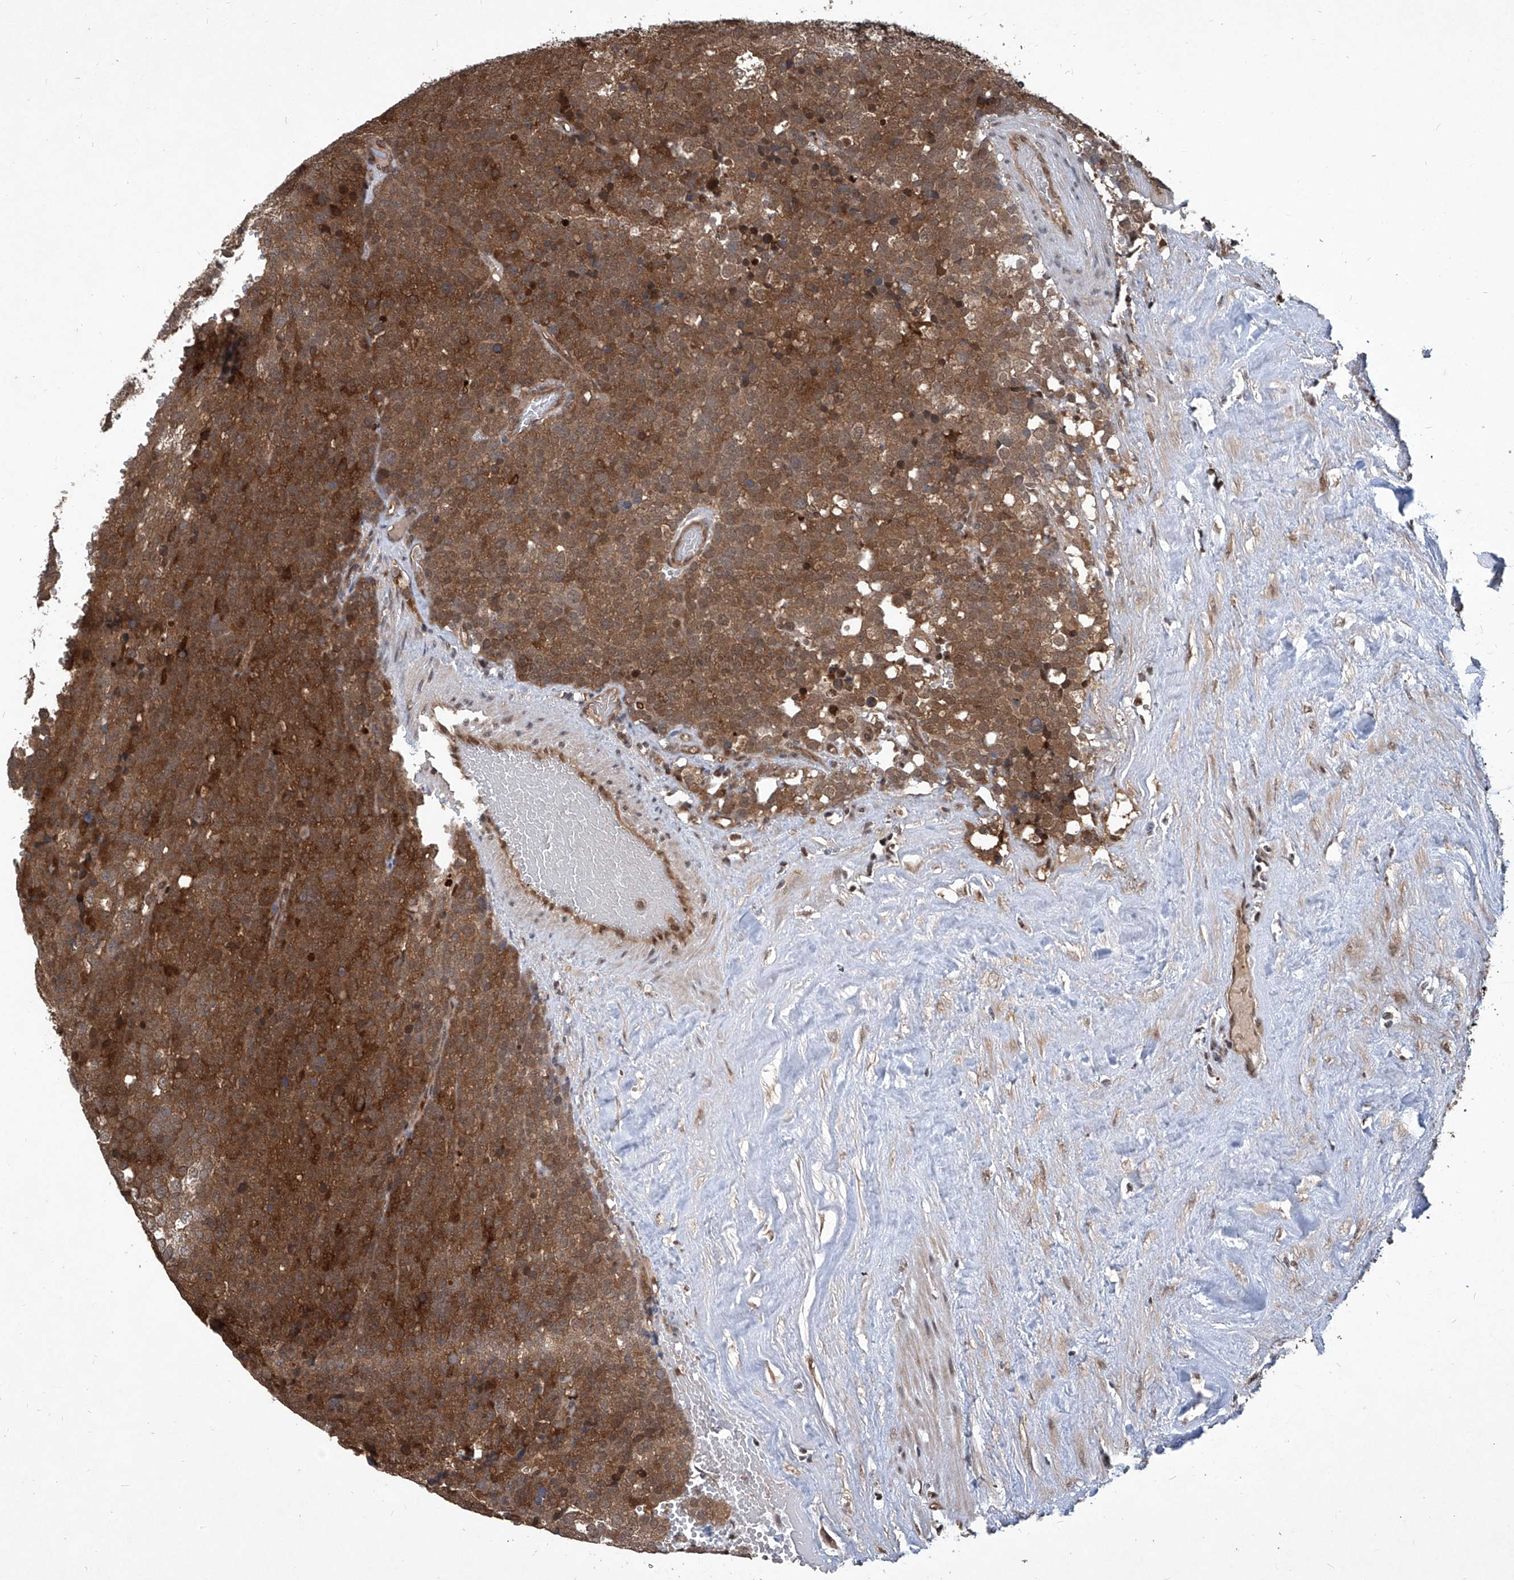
{"staining": {"intensity": "moderate", "quantity": ">75%", "location": "cytoplasmic/membranous,nuclear"}, "tissue": "testis cancer", "cell_type": "Tumor cells", "image_type": "cancer", "snomed": [{"axis": "morphology", "description": "Seminoma, NOS"}, {"axis": "topography", "description": "Testis"}], "caption": "This image exhibits immunohistochemistry (IHC) staining of testis seminoma, with medium moderate cytoplasmic/membranous and nuclear positivity in about >75% of tumor cells.", "gene": "PSMB1", "patient": {"sex": "male", "age": 71}}